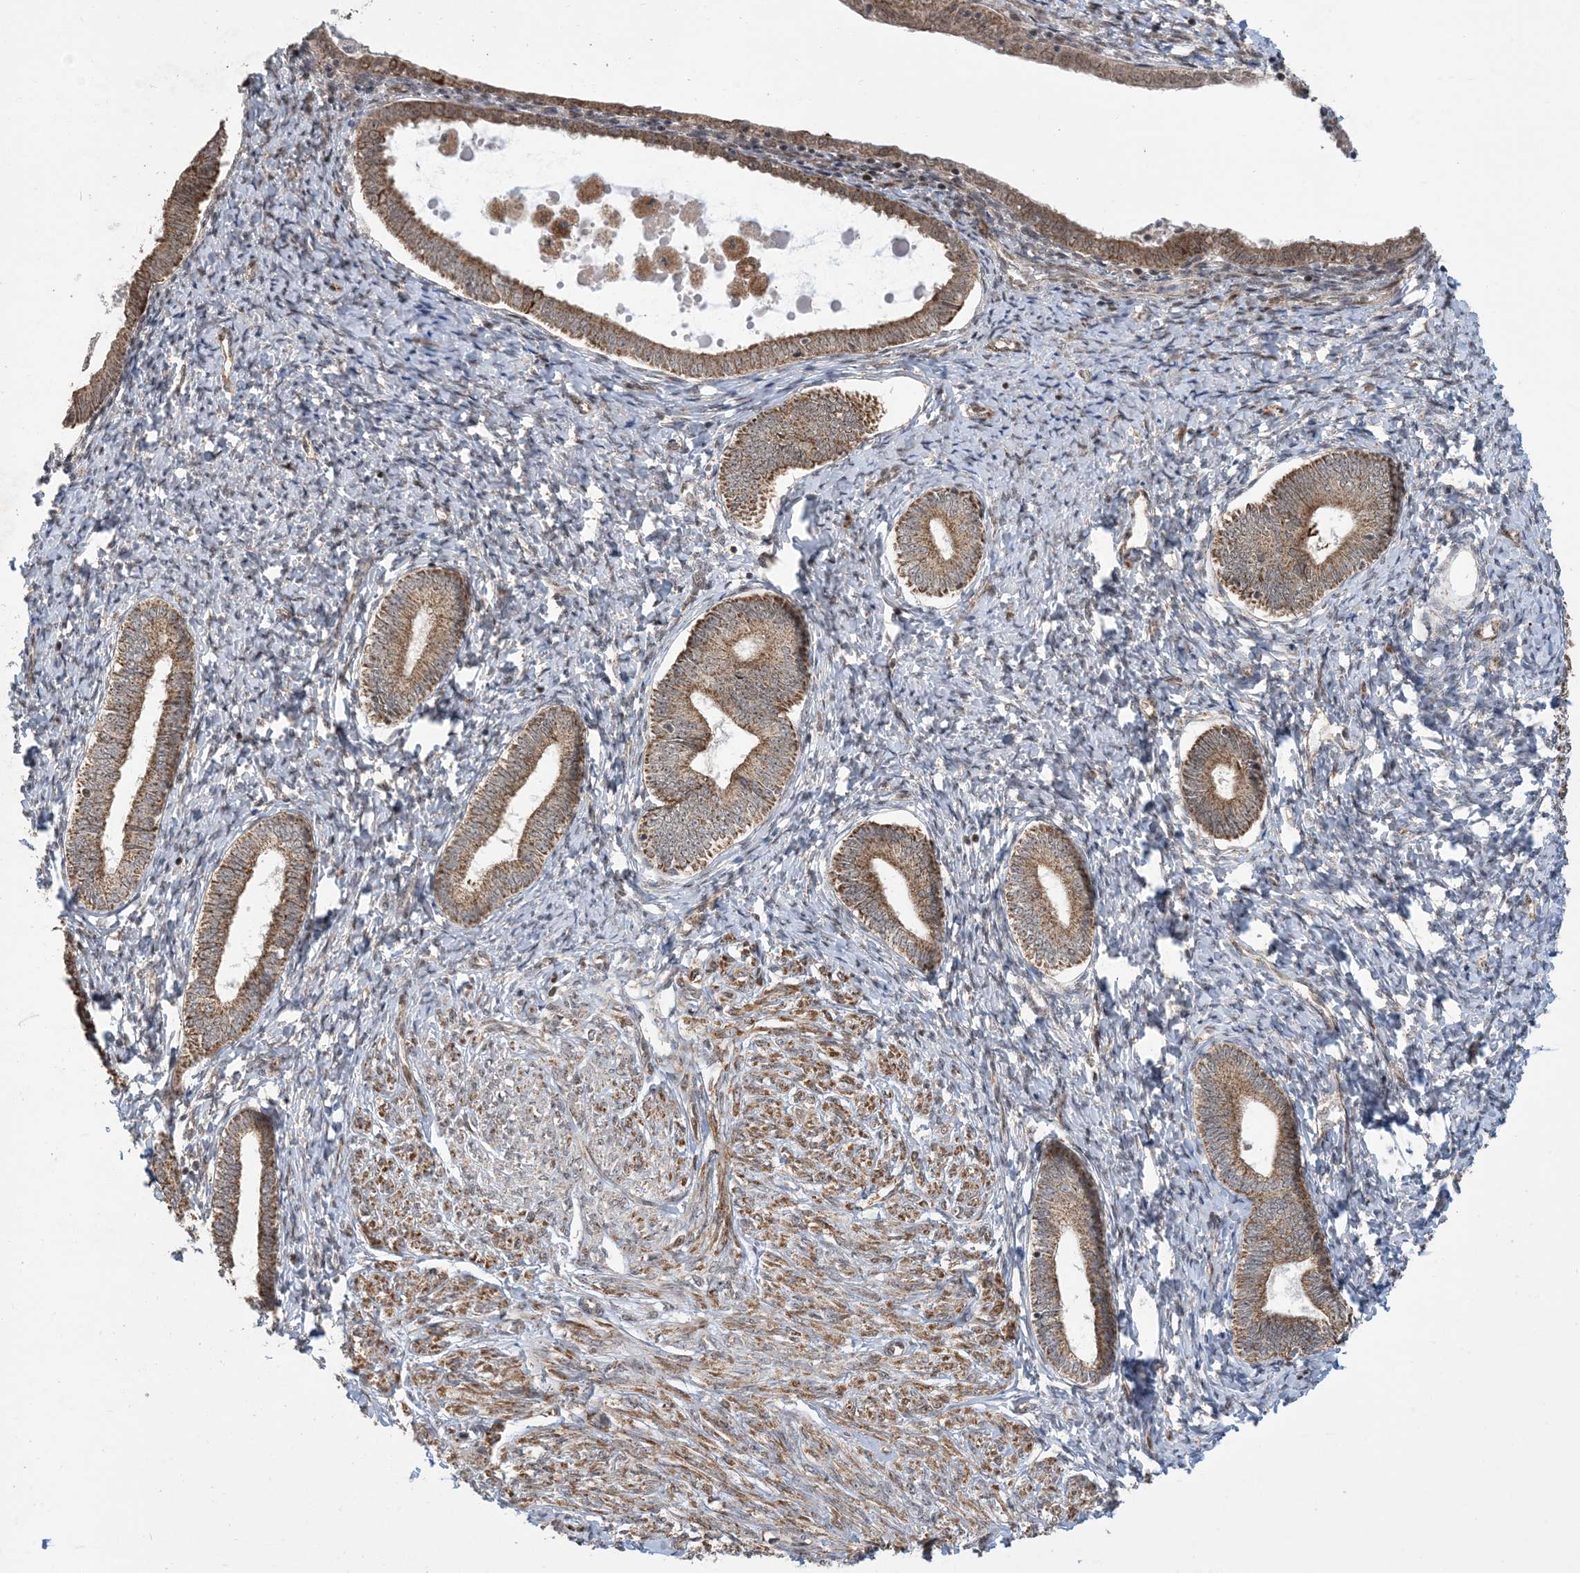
{"staining": {"intensity": "moderate", "quantity": "<25%", "location": "cytoplasmic/membranous"}, "tissue": "endometrium", "cell_type": "Cells in endometrial stroma", "image_type": "normal", "snomed": [{"axis": "morphology", "description": "Normal tissue, NOS"}, {"axis": "topography", "description": "Endometrium"}], "caption": "Endometrium stained with DAB IHC displays low levels of moderate cytoplasmic/membranous expression in about <25% of cells in endometrial stroma. (DAB IHC, brown staining for protein, blue staining for nuclei).", "gene": "FAM9B", "patient": {"sex": "female", "age": 72}}